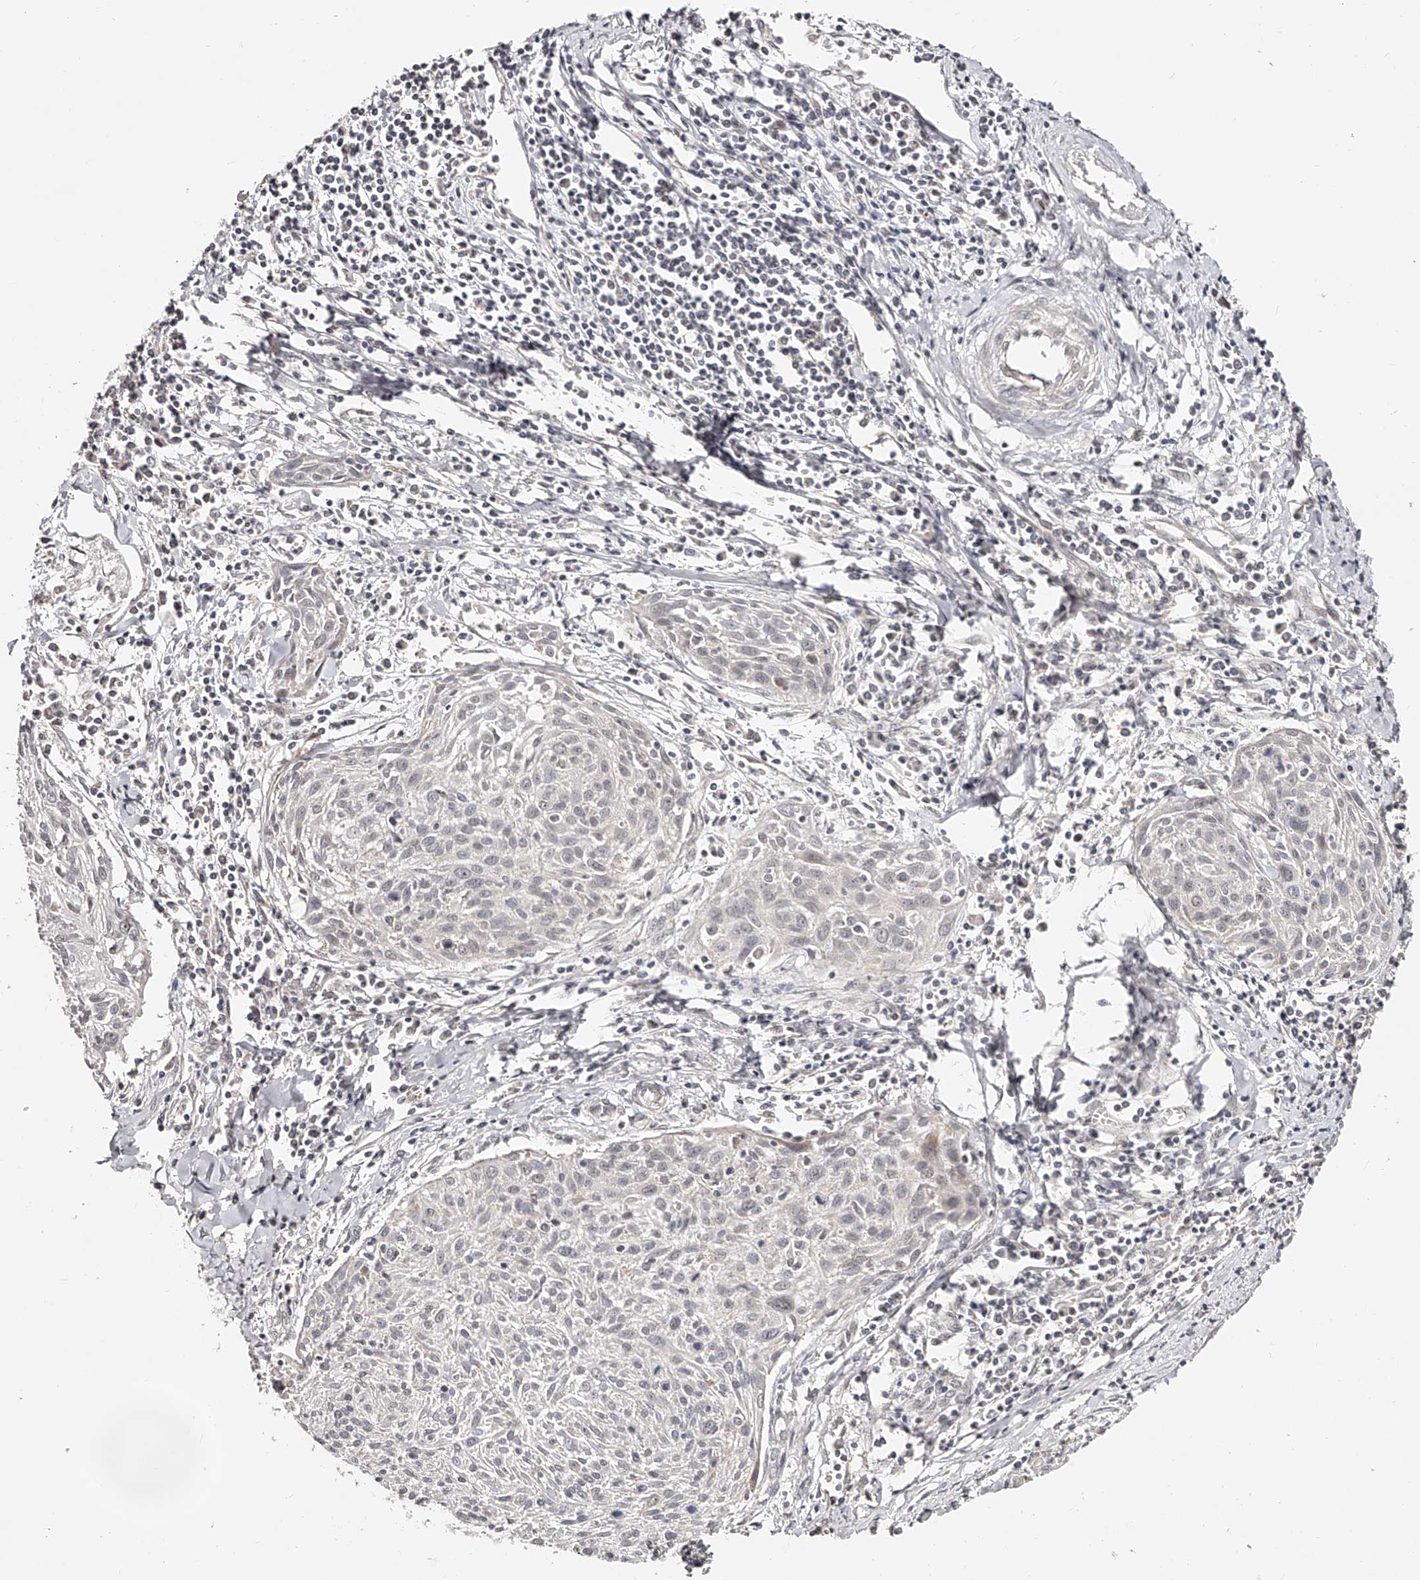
{"staining": {"intensity": "negative", "quantity": "none", "location": "none"}, "tissue": "cervical cancer", "cell_type": "Tumor cells", "image_type": "cancer", "snomed": [{"axis": "morphology", "description": "Squamous cell carcinoma, NOS"}, {"axis": "topography", "description": "Cervix"}], "caption": "Histopathology image shows no significant protein positivity in tumor cells of cervical squamous cell carcinoma.", "gene": "ZNF789", "patient": {"sex": "female", "age": 51}}